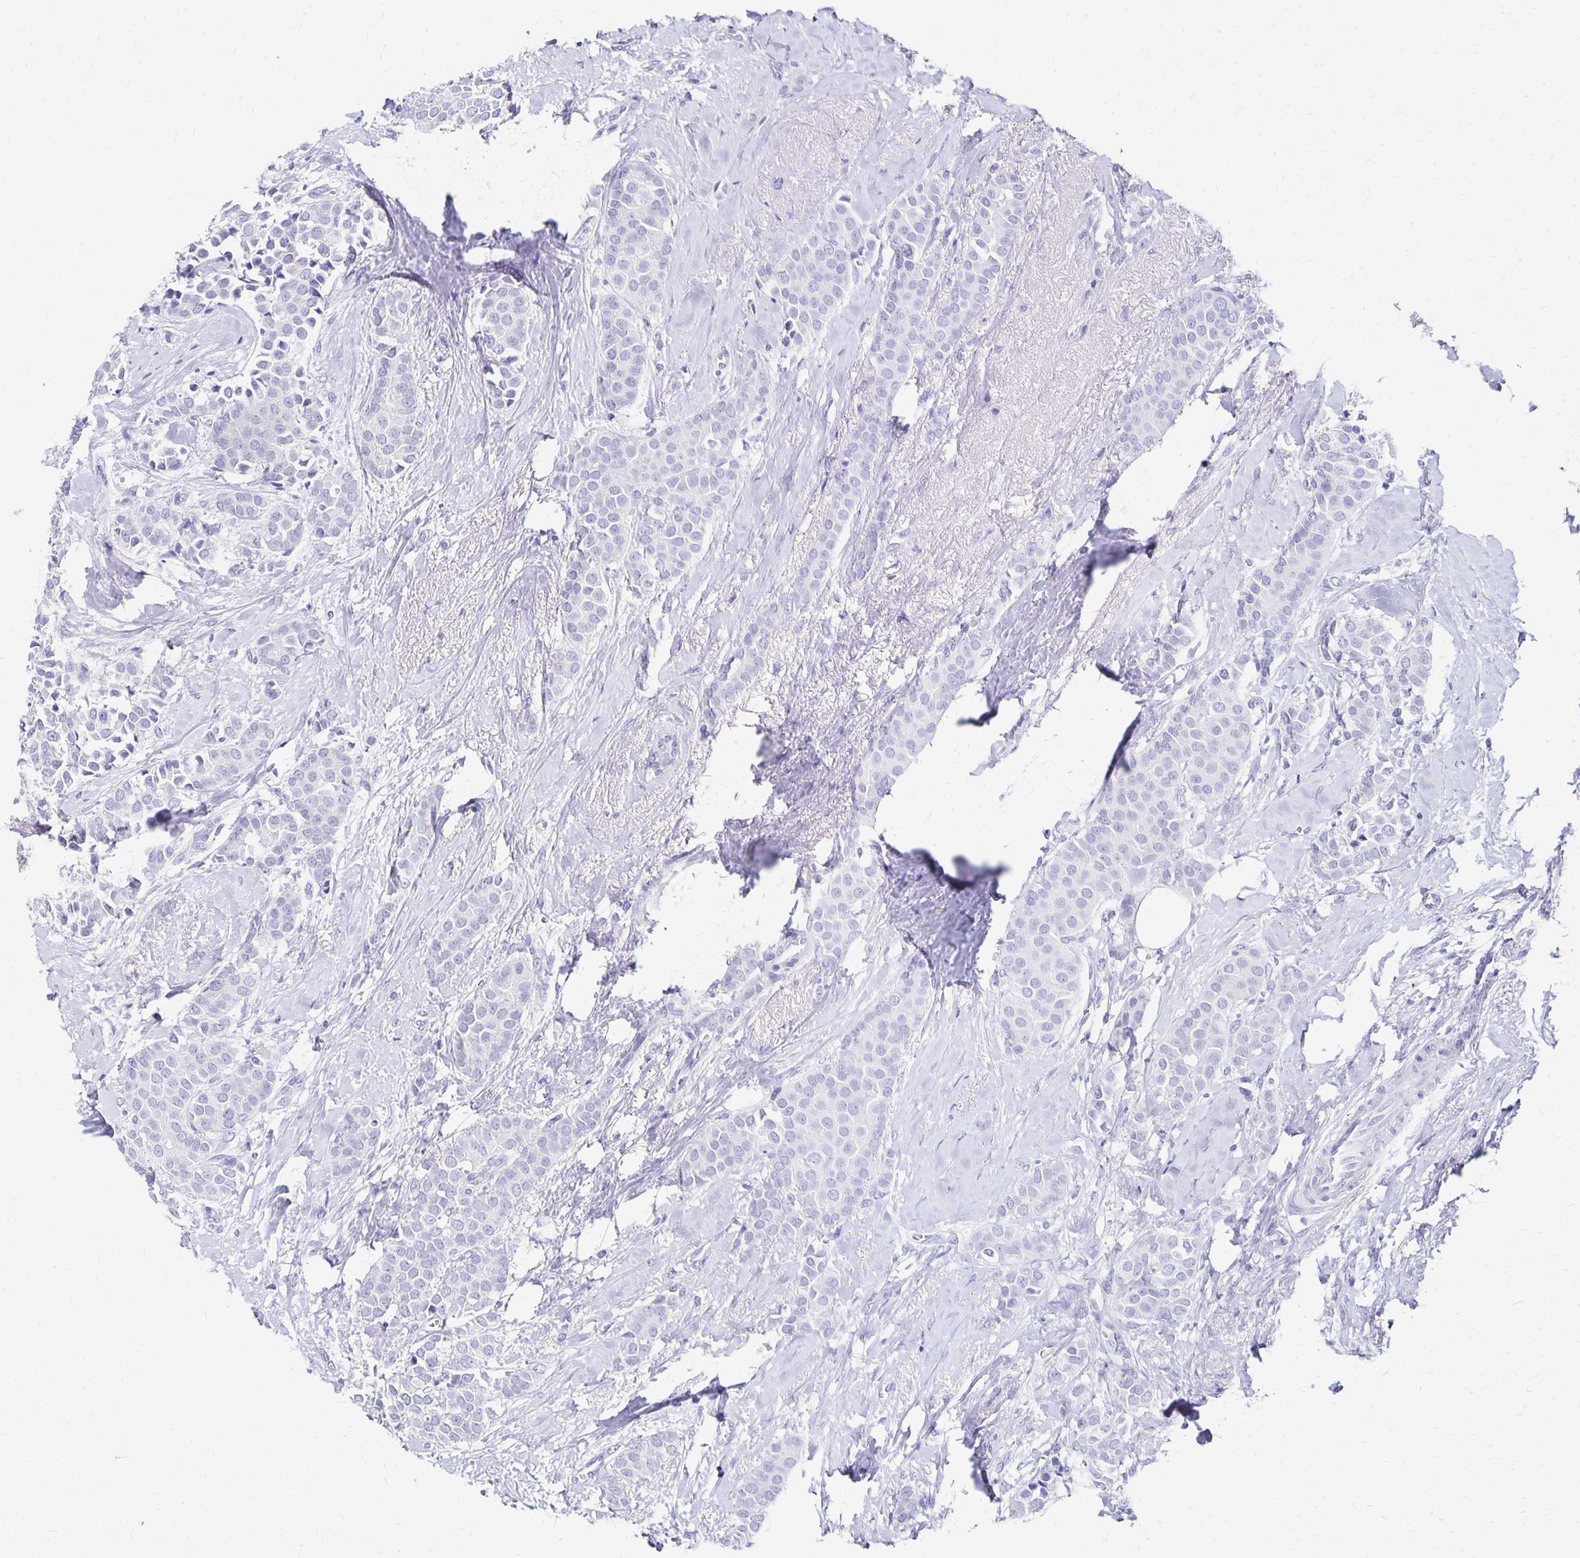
{"staining": {"intensity": "negative", "quantity": "none", "location": "none"}, "tissue": "breast cancer", "cell_type": "Tumor cells", "image_type": "cancer", "snomed": [{"axis": "morphology", "description": "Duct carcinoma"}, {"axis": "topography", "description": "Breast"}], "caption": "IHC histopathology image of human intraductal carcinoma (breast) stained for a protein (brown), which reveals no expression in tumor cells. (Stains: DAB (3,3'-diaminobenzidine) immunohistochemistry with hematoxylin counter stain, Microscopy: brightfield microscopy at high magnification).", "gene": "DYNLT4", "patient": {"sex": "female", "age": 79}}